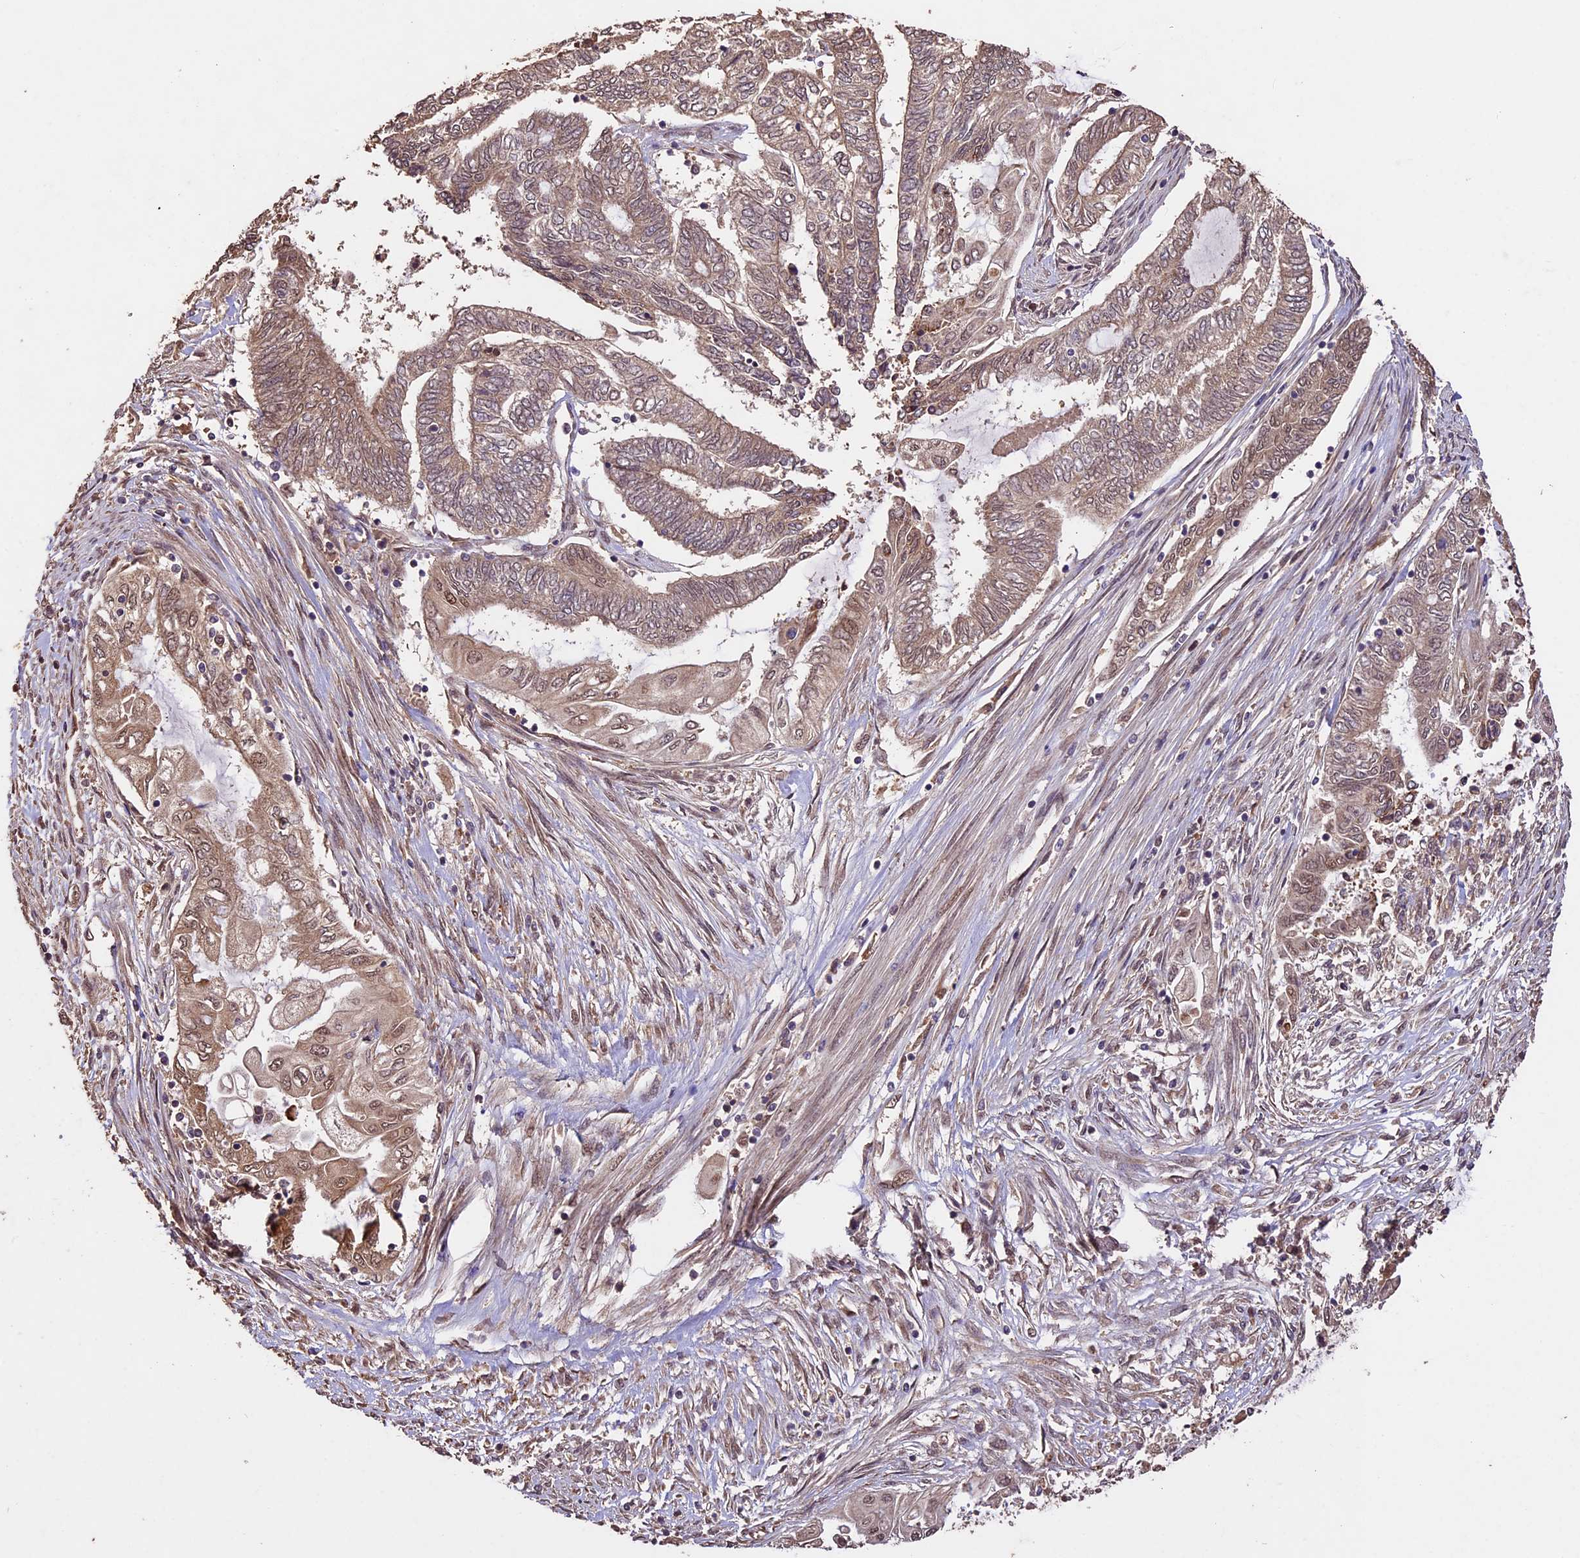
{"staining": {"intensity": "moderate", "quantity": ">75%", "location": "cytoplasmic/membranous,nuclear"}, "tissue": "endometrial cancer", "cell_type": "Tumor cells", "image_type": "cancer", "snomed": [{"axis": "morphology", "description": "Adenocarcinoma, NOS"}, {"axis": "topography", "description": "Uterus"}, {"axis": "topography", "description": "Endometrium"}], "caption": "Moderate cytoplasmic/membranous and nuclear staining is appreciated in about >75% of tumor cells in endometrial adenocarcinoma.", "gene": "CDKN2AIP", "patient": {"sex": "female", "age": 70}}